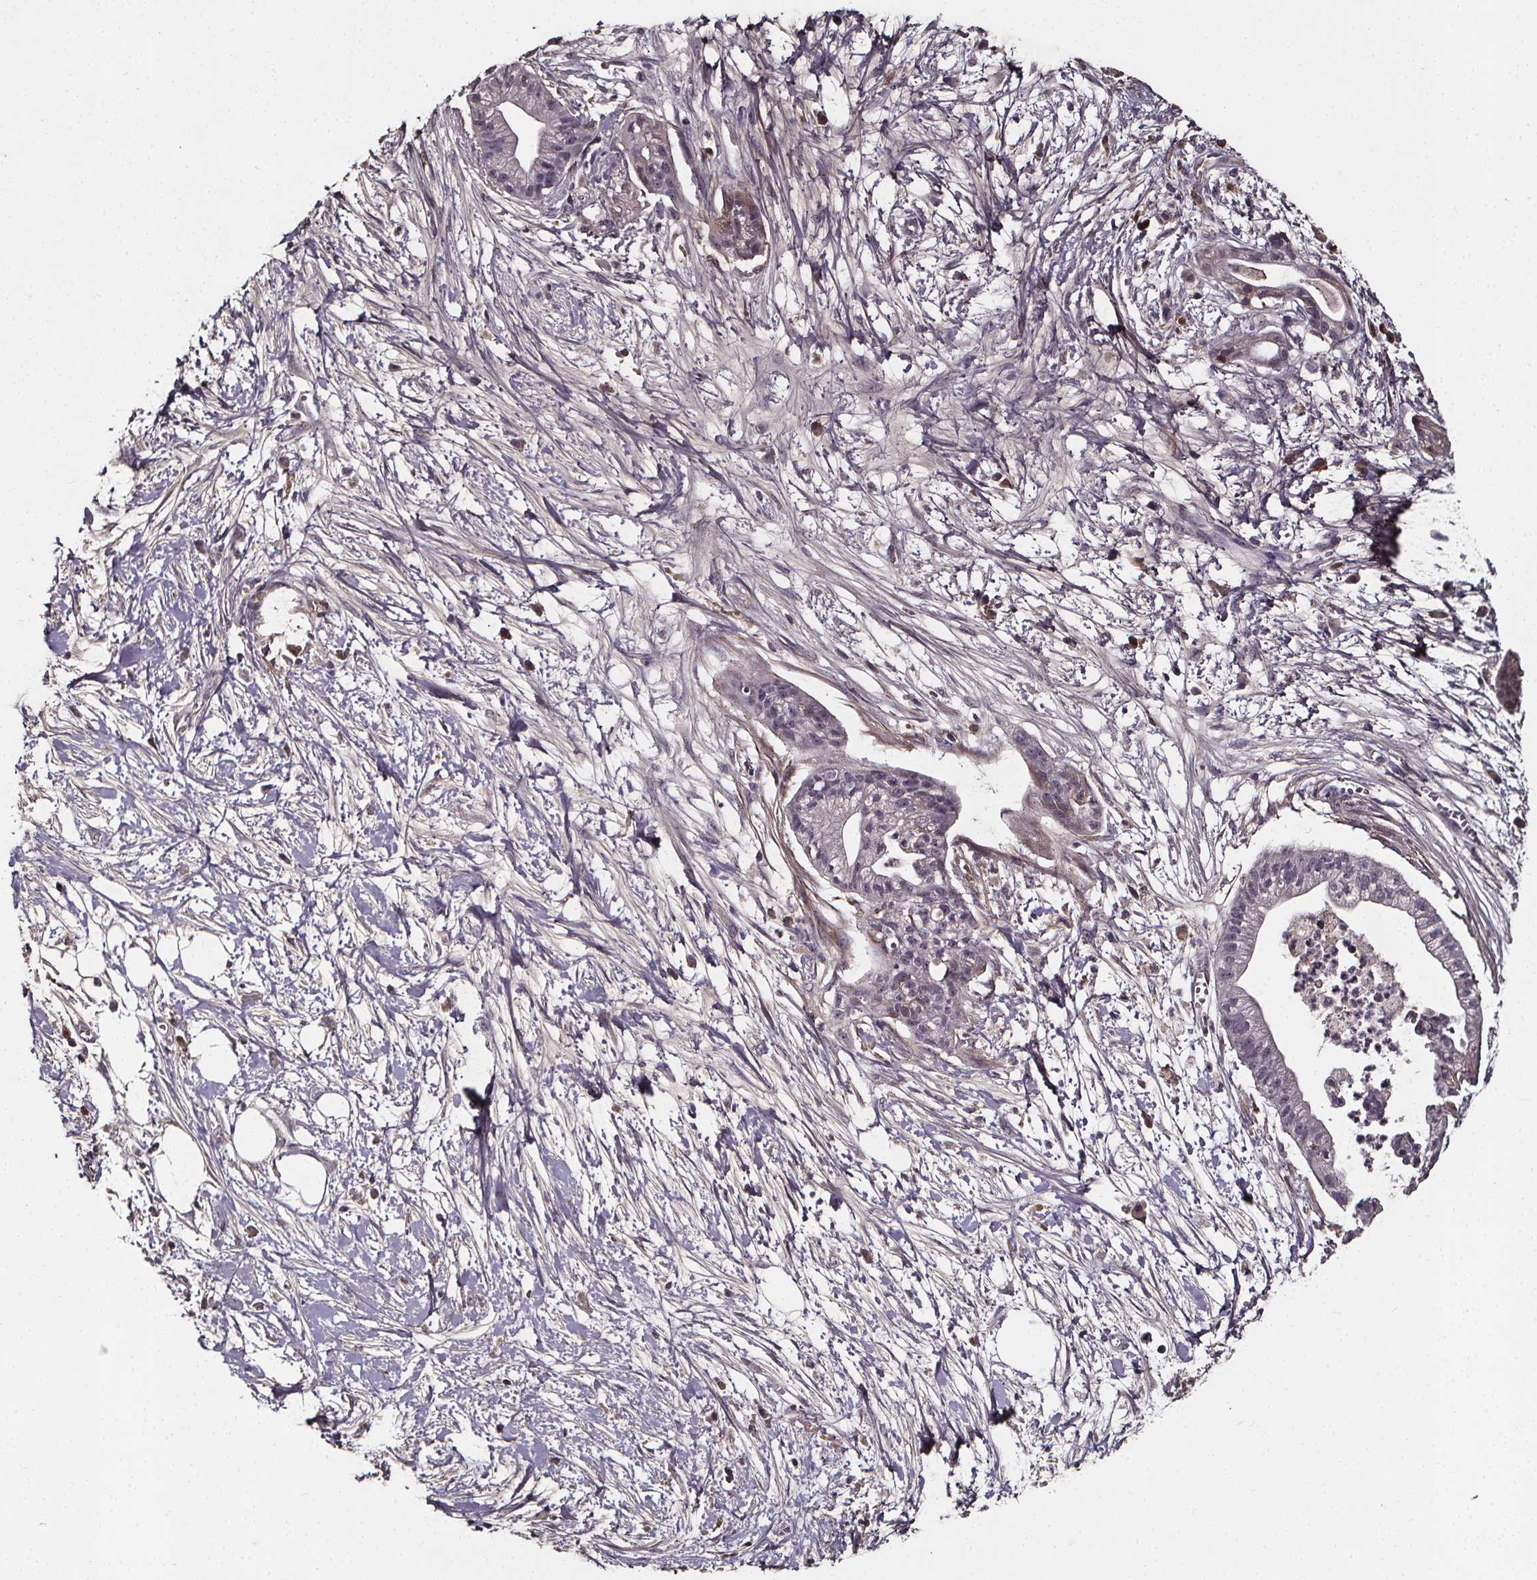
{"staining": {"intensity": "negative", "quantity": "none", "location": "none"}, "tissue": "pancreatic cancer", "cell_type": "Tumor cells", "image_type": "cancer", "snomed": [{"axis": "morphology", "description": "Normal tissue, NOS"}, {"axis": "morphology", "description": "Adenocarcinoma, NOS"}, {"axis": "topography", "description": "Lymph node"}, {"axis": "topography", "description": "Pancreas"}], "caption": "High power microscopy image of an immunohistochemistry photomicrograph of pancreatic cancer, revealing no significant staining in tumor cells. Nuclei are stained in blue.", "gene": "SPAG8", "patient": {"sex": "female", "age": 58}}